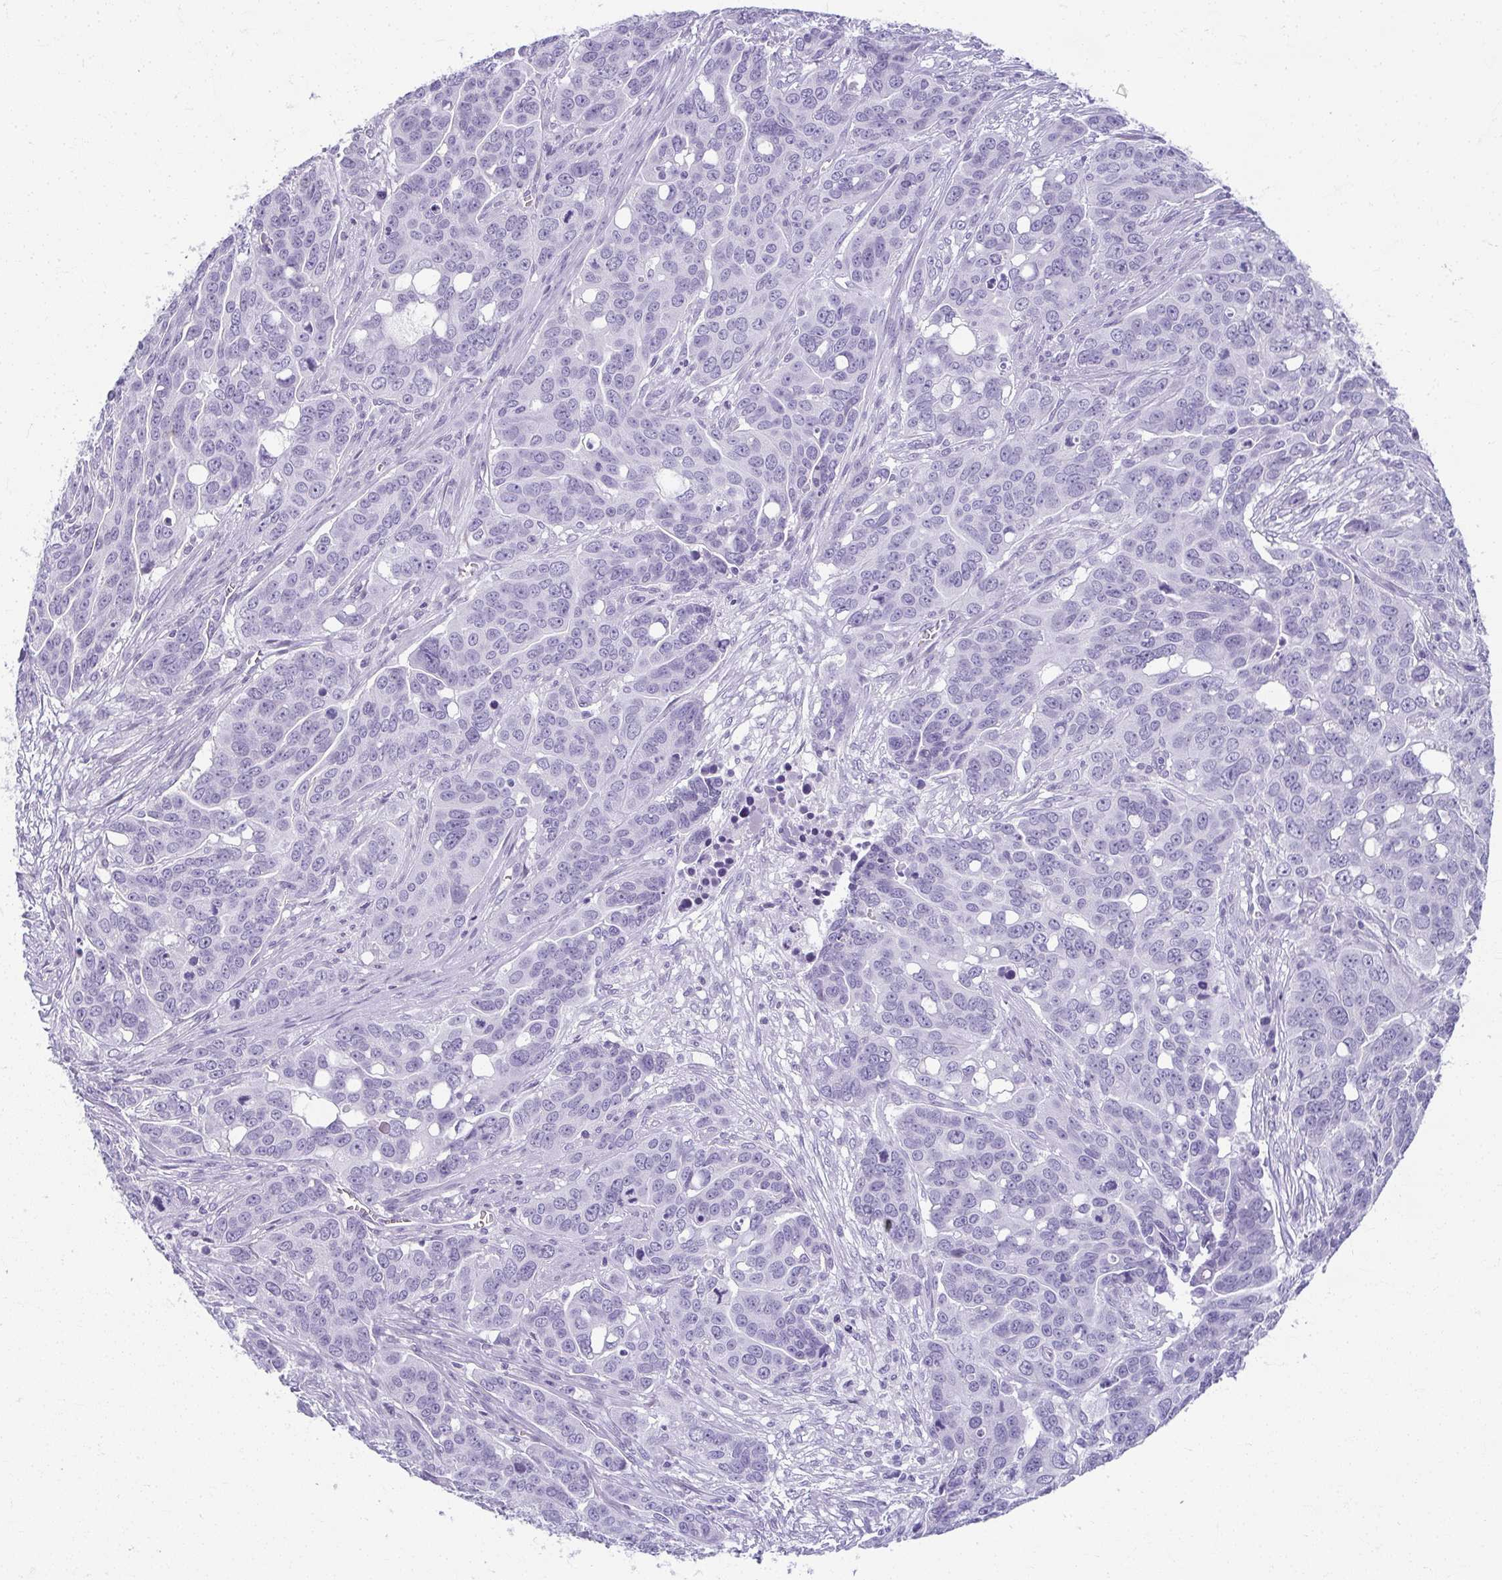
{"staining": {"intensity": "negative", "quantity": "none", "location": "none"}, "tissue": "ovarian cancer", "cell_type": "Tumor cells", "image_type": "cancer", "snomed": [{"axis": "morphology", "description": "Carcinoma, endometroid"}, {"axis": "topography", "description": "Ovary"}], "caption": "Image shows no significant protein positivity in tumor cells of ovarian endometroid carcinoma.", "gene": "MOBP", "patient": {"sex": "female", "age": 78}}